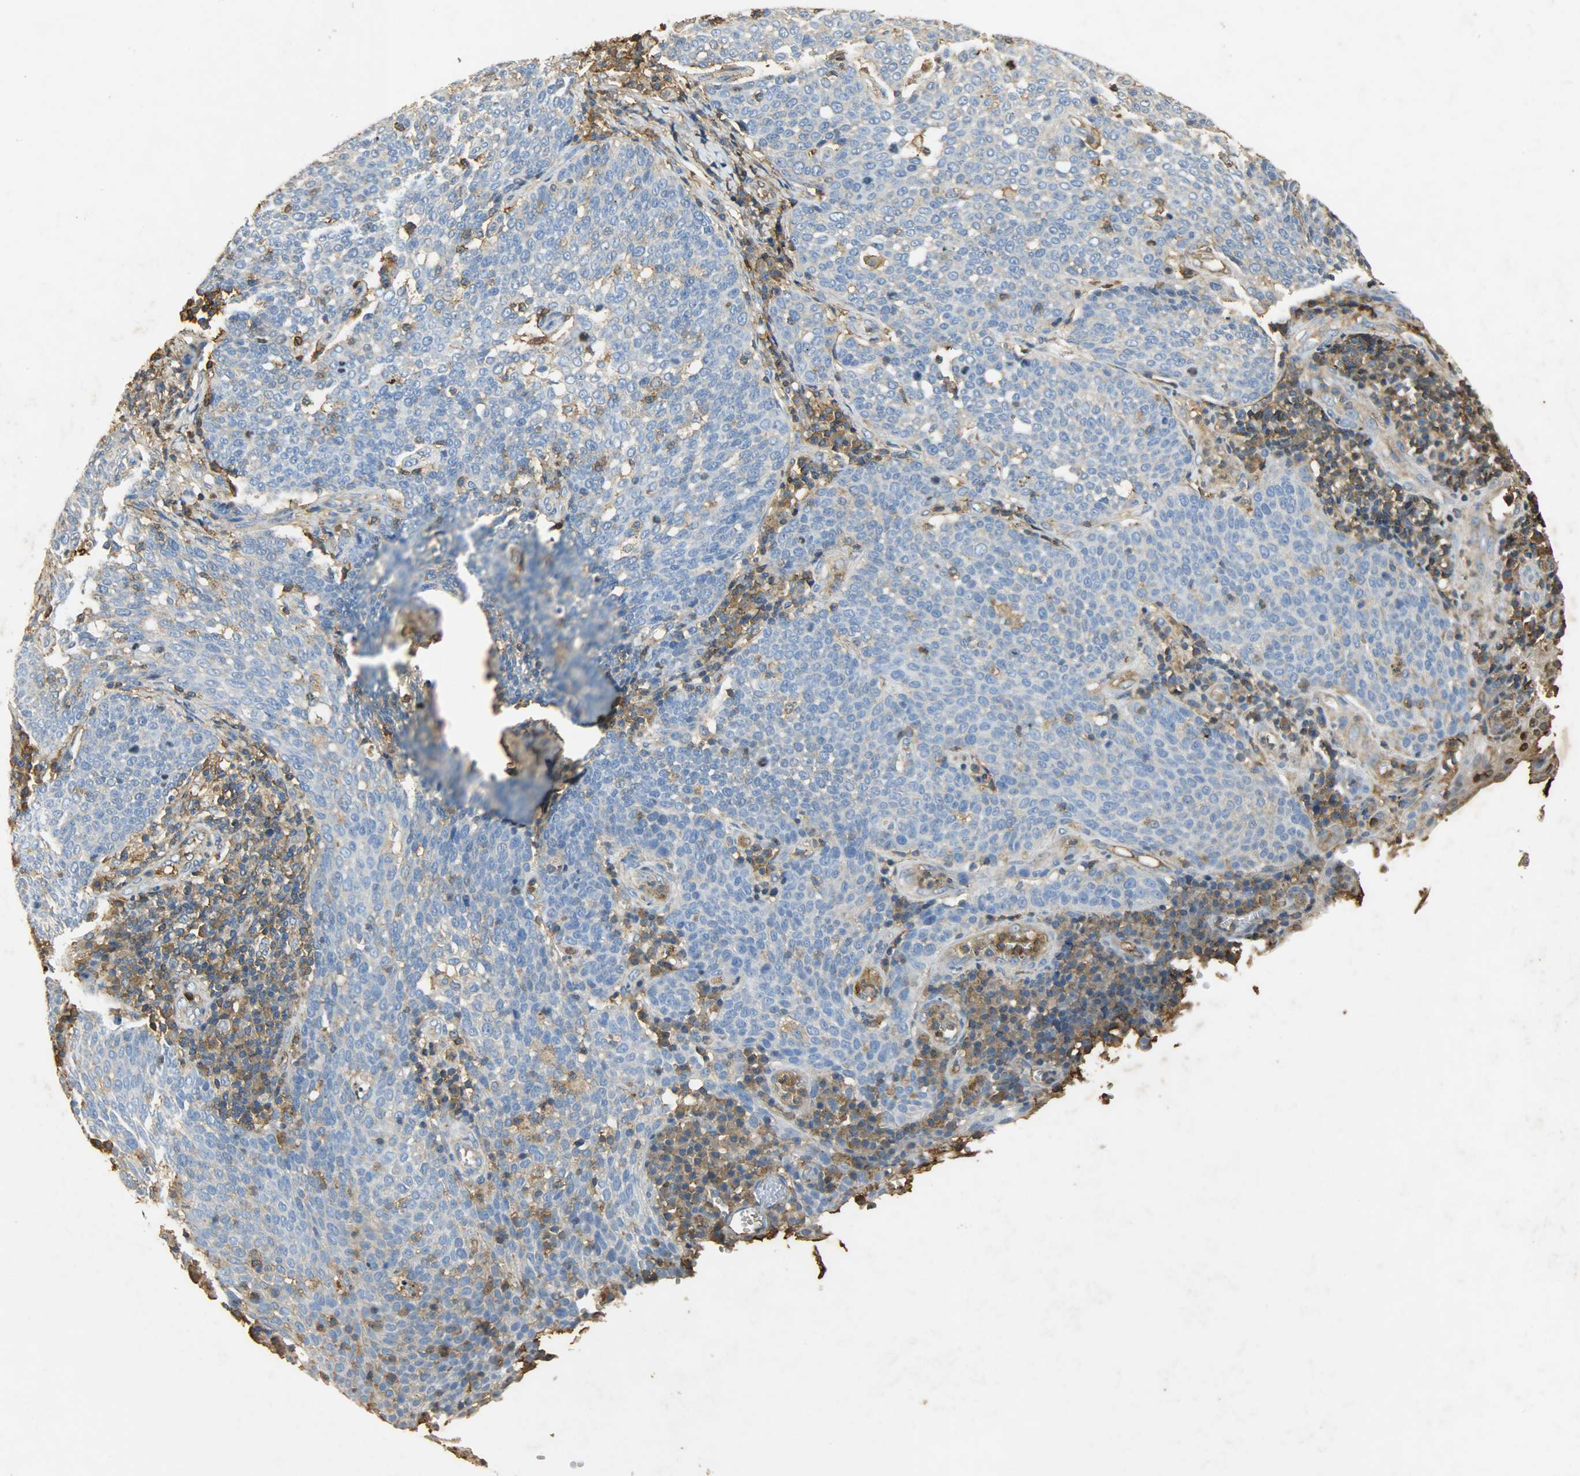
{"staining": {"intensity": "weak", "quantity": ">75%", "location": "cytoplasmic/membranous"}, "tissue": "cervical cancer", "cell_type": "Tumor cells", "image_type": "cancer", "snomed": [{"axis": "morphology", "description": "Squamous cell carcinoma, NOS"}, {"axis": "topography", "description": "Cervix"}], "caption": "The micrograph exhibits staining of squamous cell carcinoma (cervical), revealing weak cytoplasmic/membranous protein staining (brown color) within tumor cells.", "gene": "ANXA6", "patient": {"sex": "female", "age": 34}}